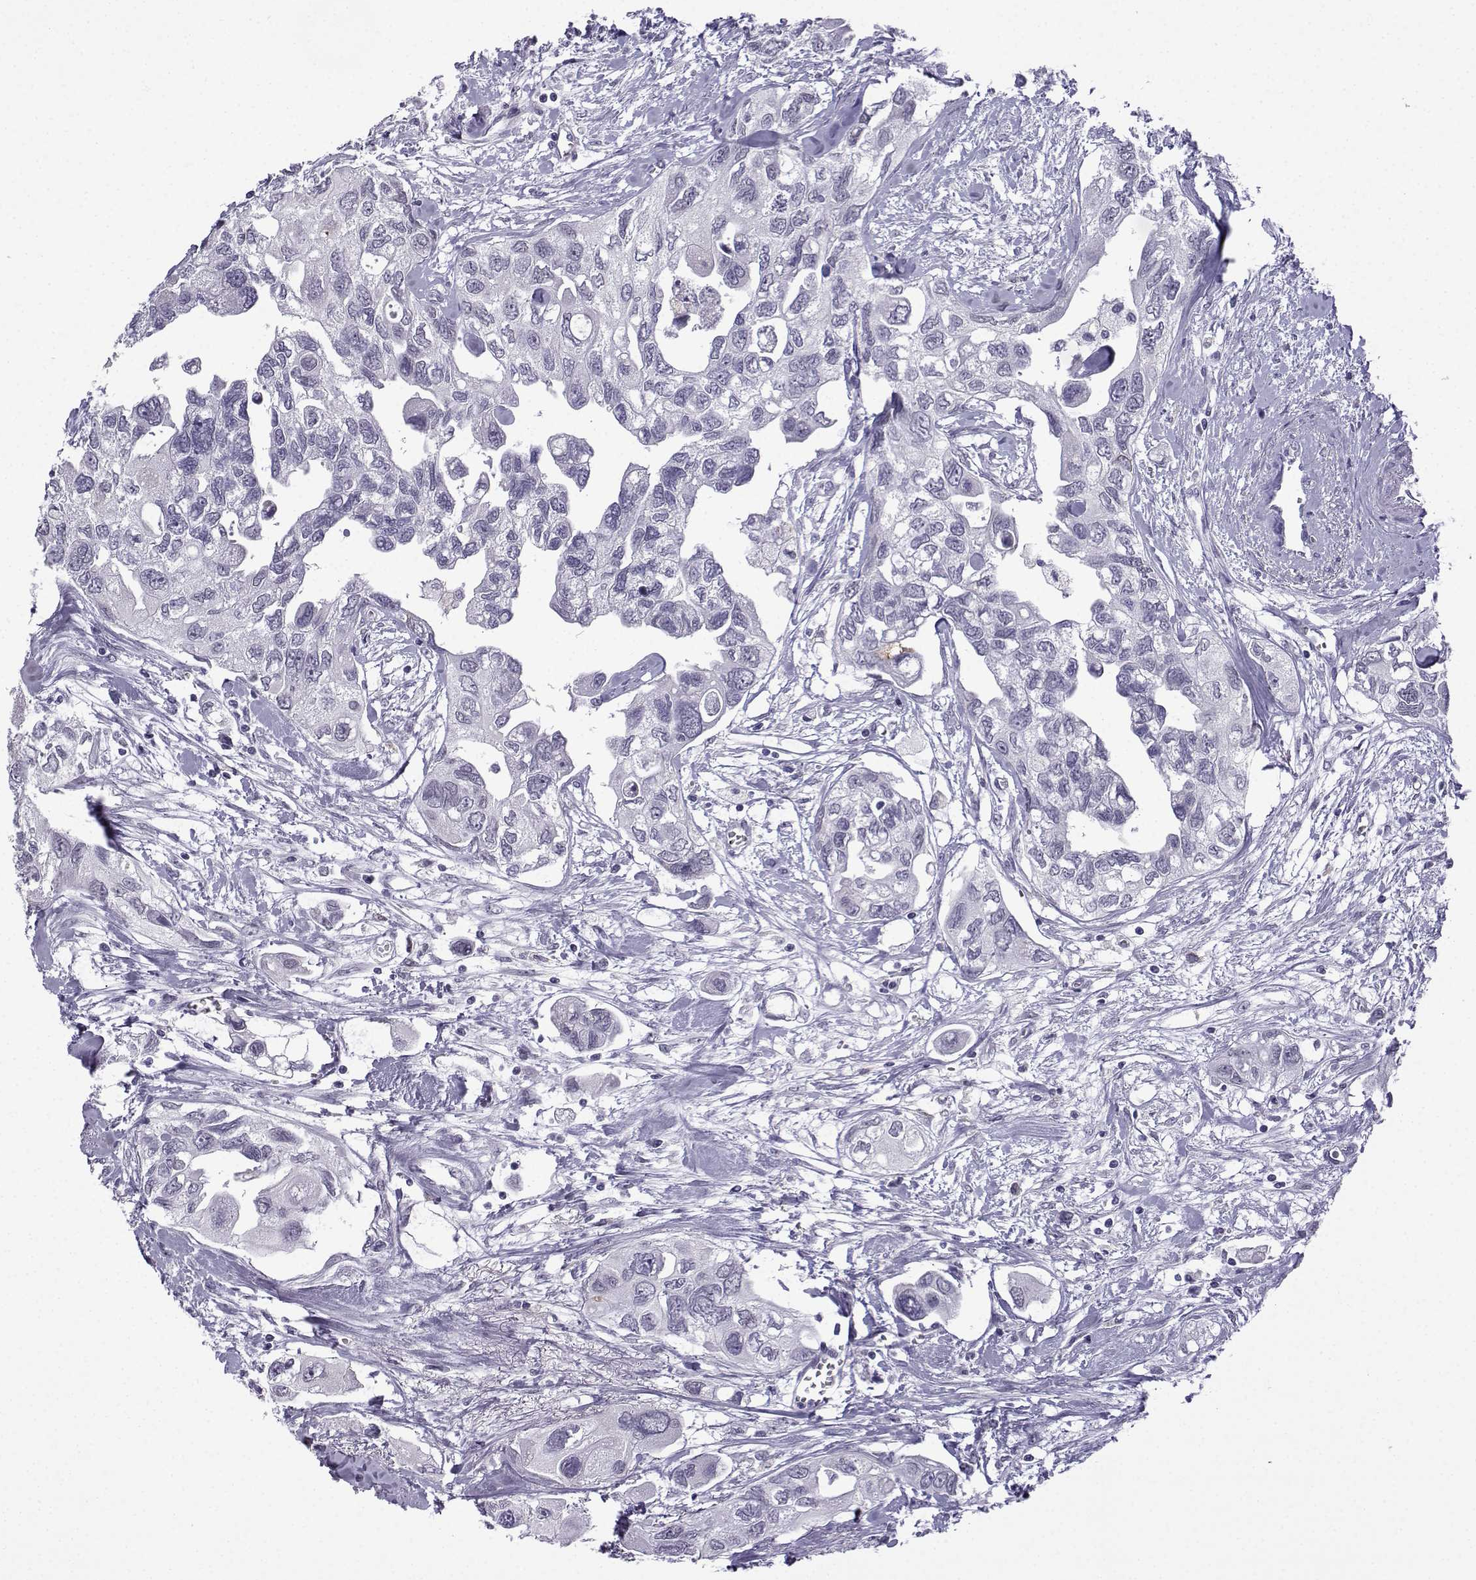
{"staining": {"intensity": "negative", "quantity": "none", "location": "none"}, "tissue": "urothelial cancer", "cell_type": "Tumor cells", "image_type": "cancer", "snomed": [{"axis": "morphology", "description": "Urothelial carcinoma, High grade"}, {"axis": "topography", "description": "Urinary bladder"}], "caption": "Histopathology image shows no protein staining in tumor cells of urothelial cancer tissue.", "gene": "MRGBP", "patient": {"sex": "male", "age": 59}}